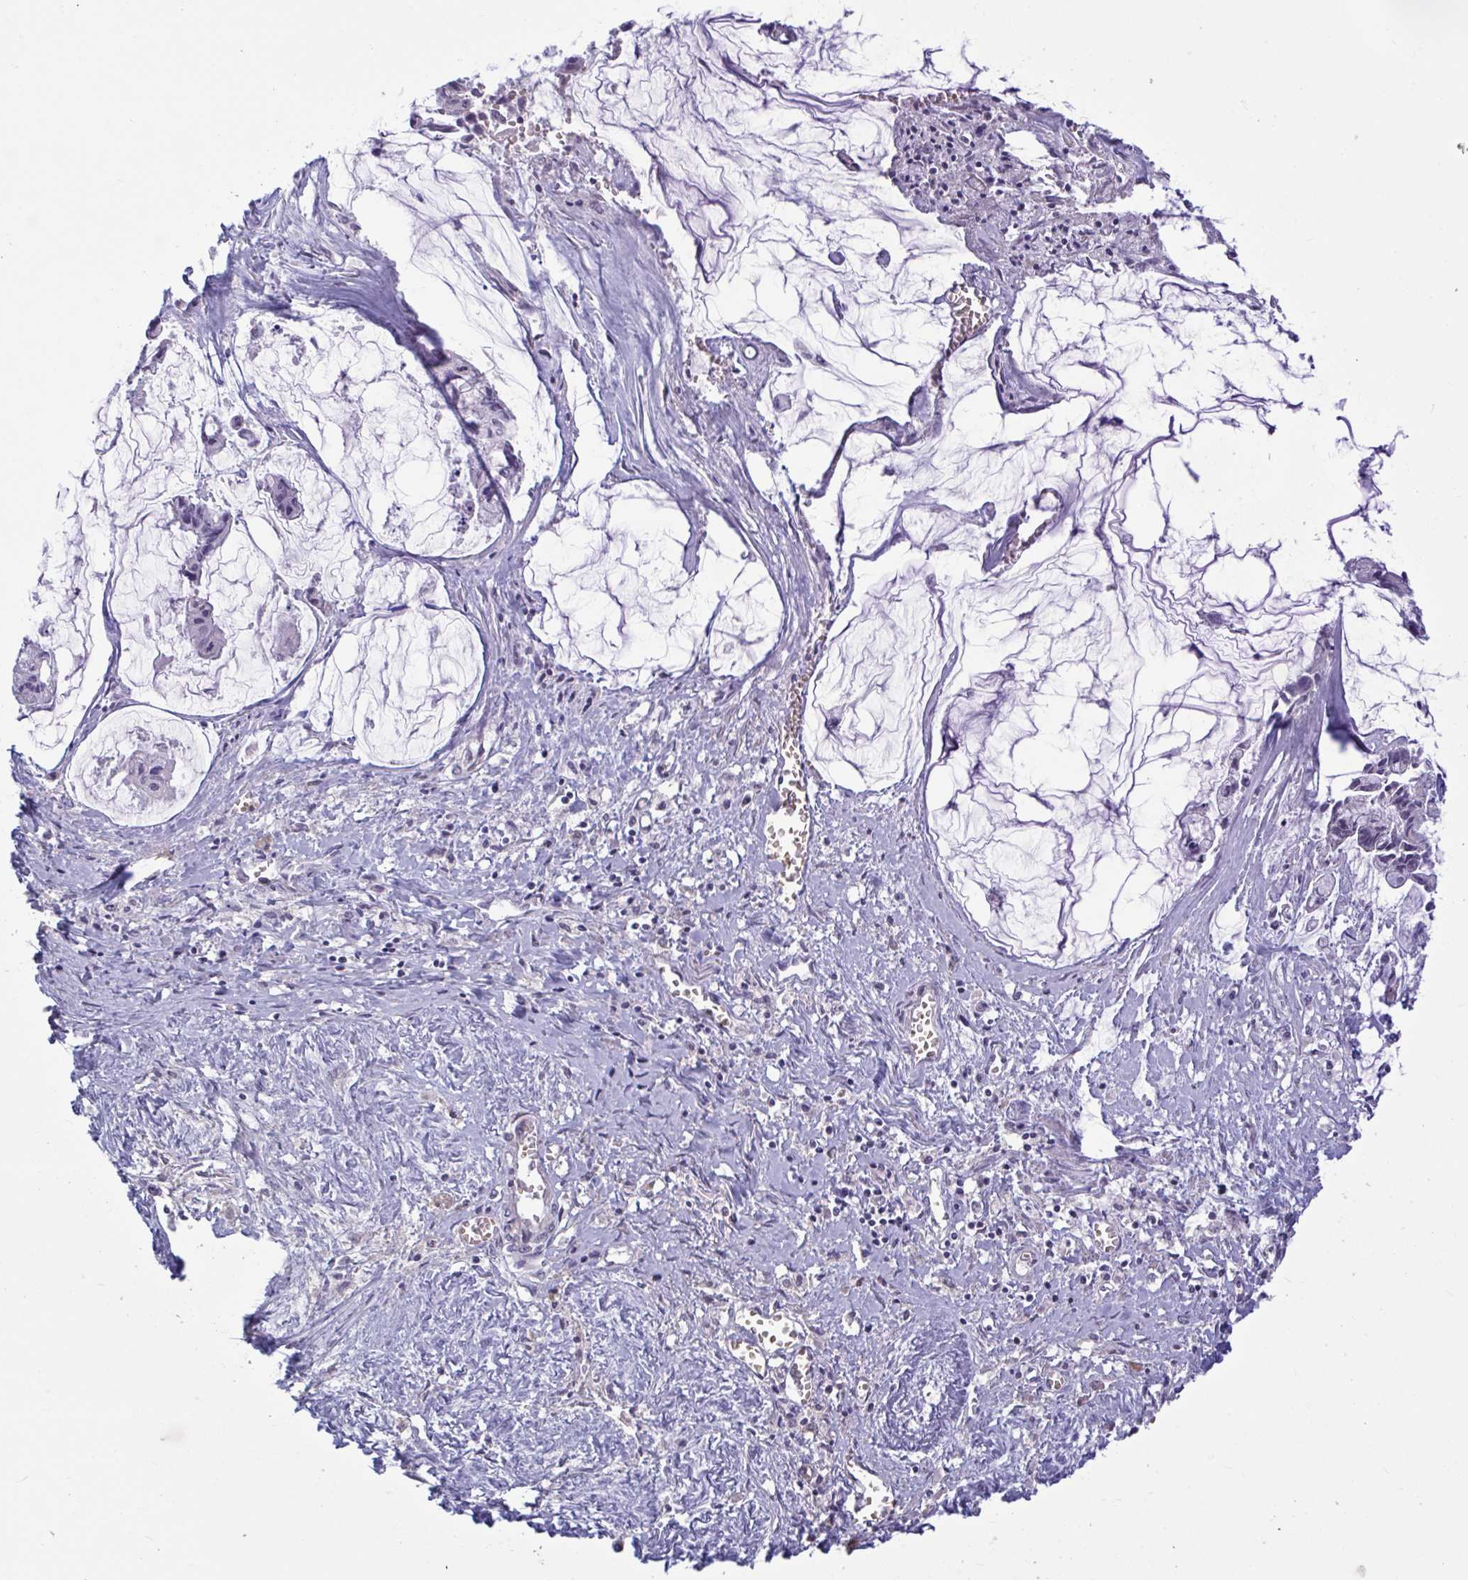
{"staining": {"intensity": "negative", "quantity": "none", "location": "none"}, "tissue": "ovarian cancer", "cell_type": "Tumor cells", "image_type": "cancer", "snomed": [{"axis": "morphology", "description": "Cystadenocarcinoma, mucinous, NOS"}, {"axis": "topography", "description": "Ovary"}], "caption": "A high-resolution micrograph shows immunohistochemistry staining of ovarian cancer, which reveals no significant staining in tumor cells. Brightfield microscopy of IHC stained with DAB (brown) and hematoxylin (blue), captured at high magnification.", "gene": "CNGB3", "patient": {"sex": "female", "age": 90}}